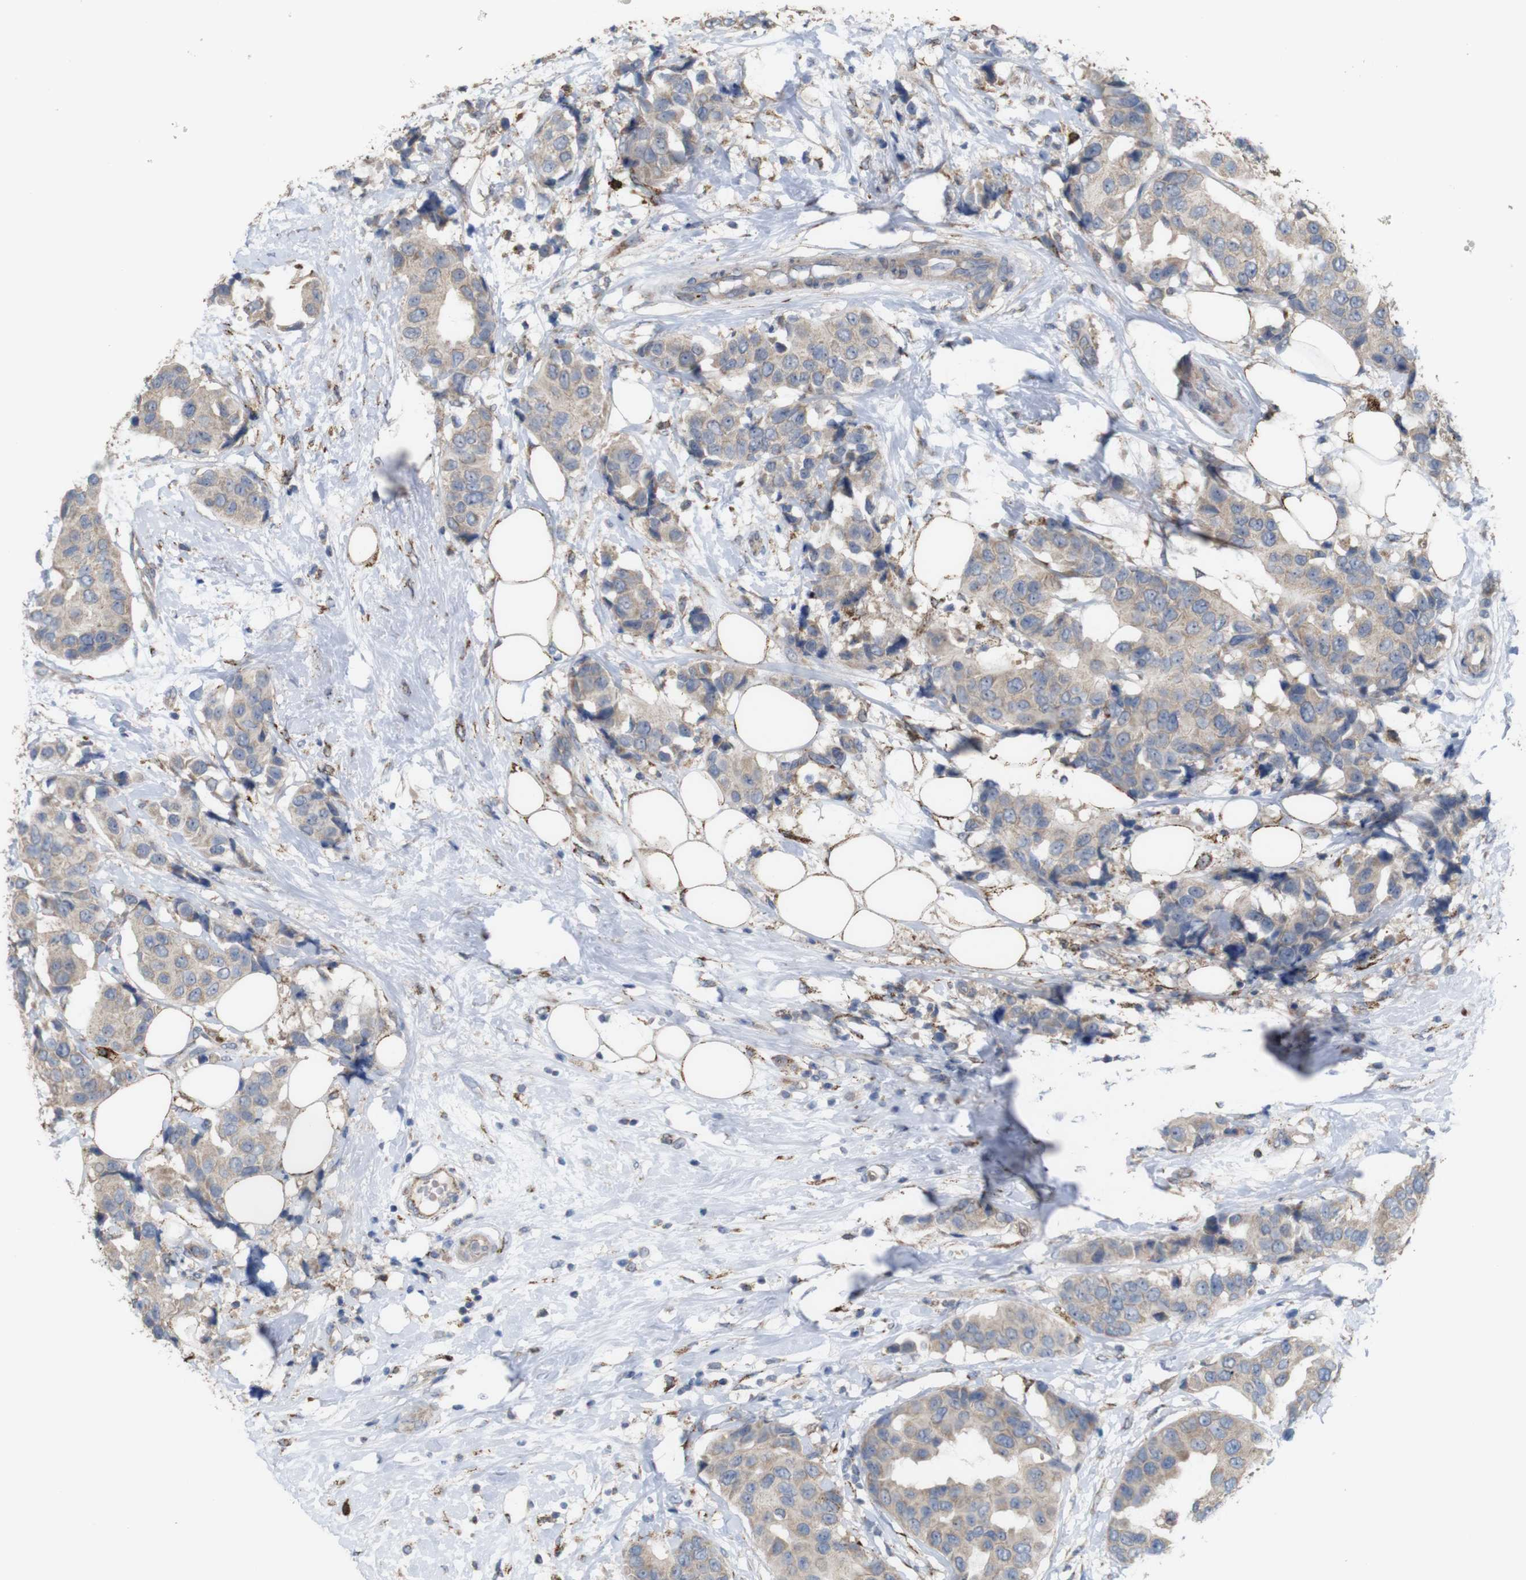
{"staining": {"intensity": "weak", "quantity": ">75%", "location": "cytoplasmic/membranous"}, "tissue": "breast cancer", "cell_type": "Tumor cells", "image_type": "cancer", "snomed": [{"axis": "morphology", "description": "Normal tissue, NOS"}, {"axis": "morphology", "description": "Duct carcinoma"}, {"axis": "topography", "description": "Breast"}], "caption": "Immunohistochemistry (IHC) of human invasive ductal carcinoma (breast) shows low levels of weak cytoplasmic/membranous positivity in approximately >75% of tumor cells. The protein of interest is shown in brown color, while the nuclei are stained blue.", "gene": "PTPRR", "patient": {"sex": "female", "age": 39}}